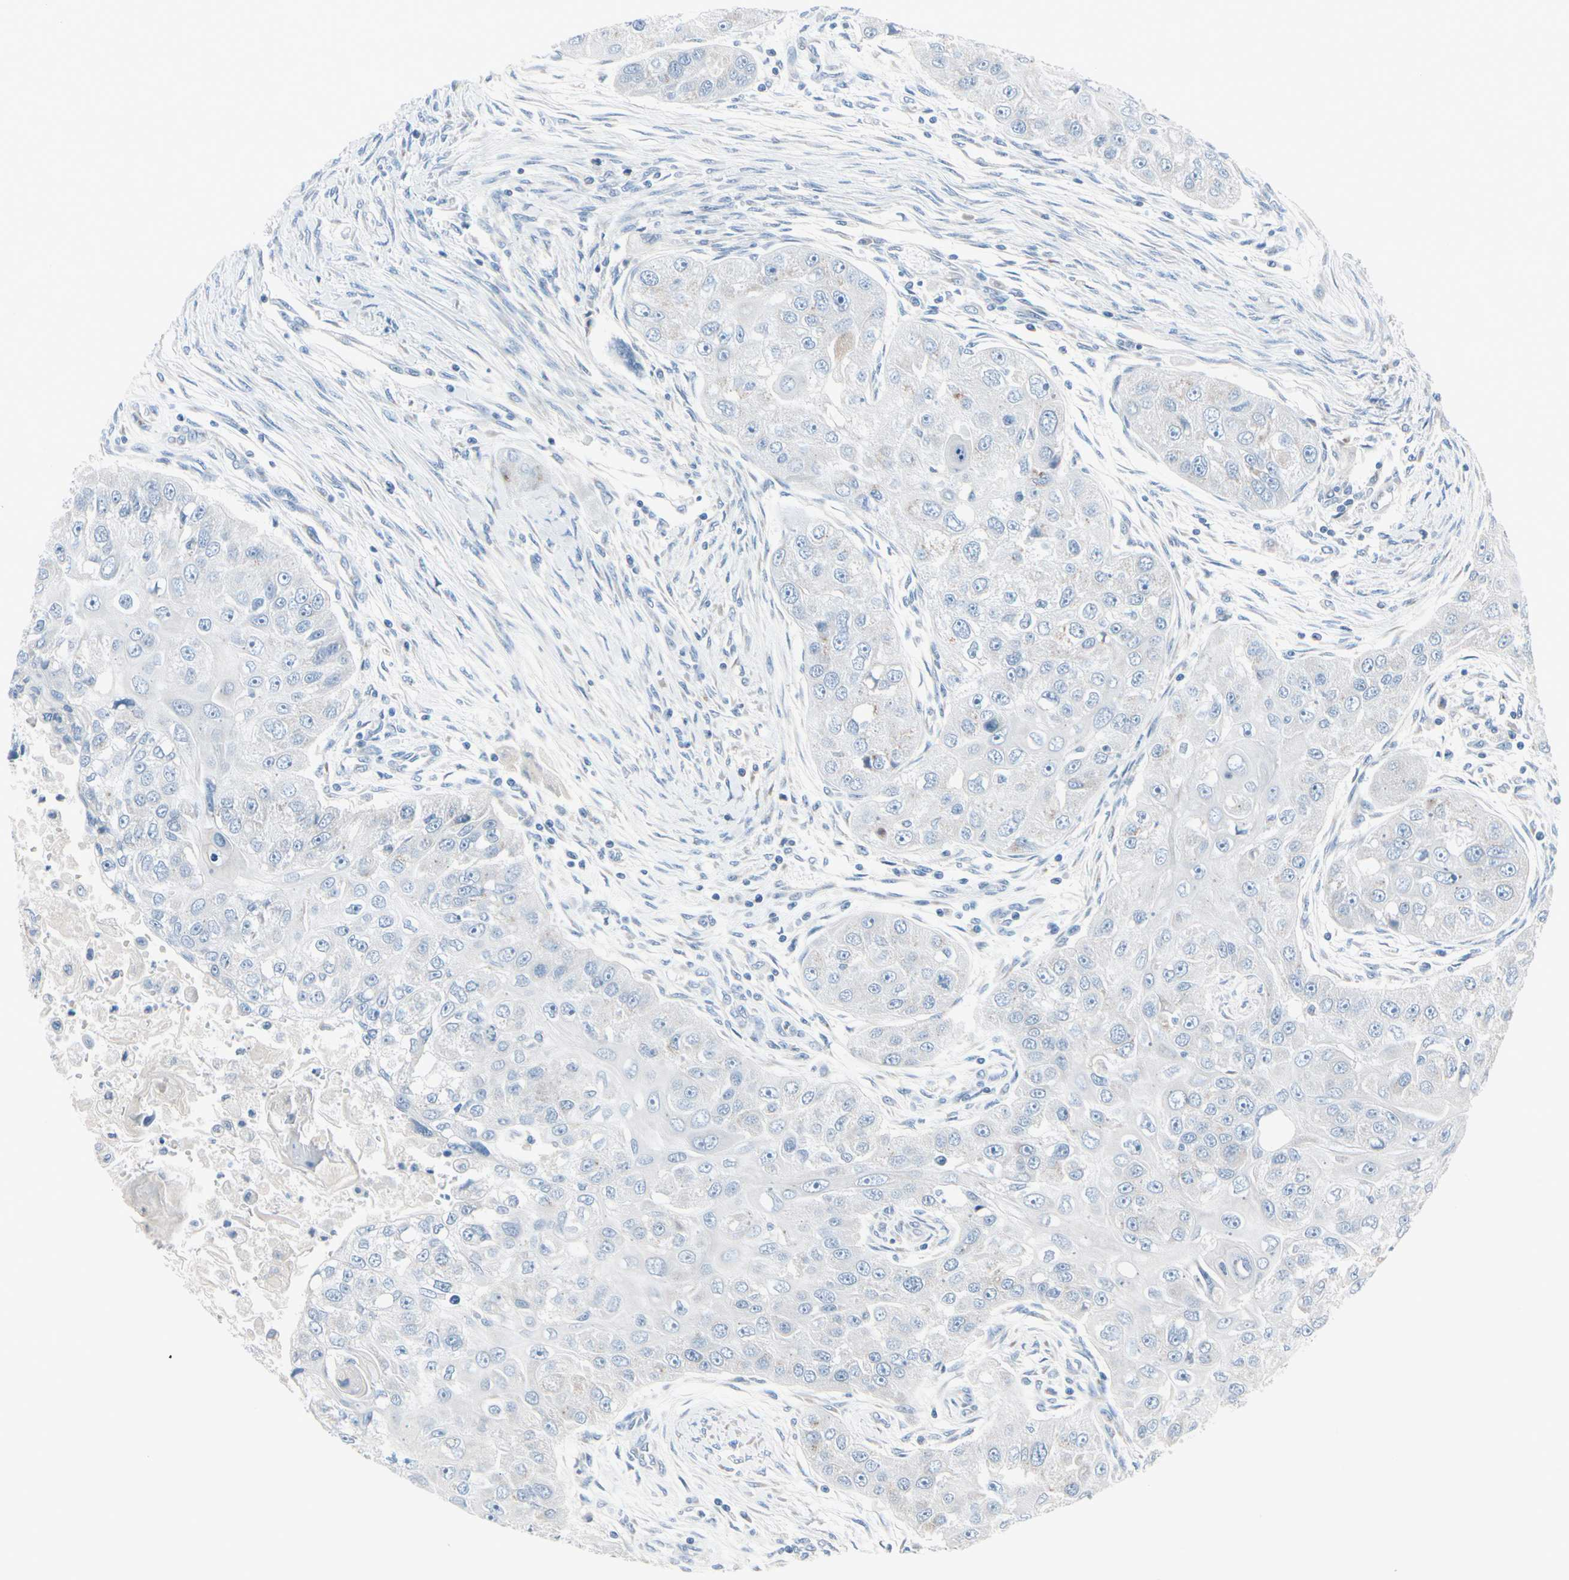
{"staining": {"intensity": "negative", "quantity": "none", "location": "none"}, "tissue": "head and neck cancer", "cell_type": "Tumor cells", "image_type": "cancer", "snomed": [{"axis": "morphology", "description": "Normal tissue, NOS"}, {"axis": "morphology", "description": "Squamous cell carcinoma, NOS"}, {"axis": "topography", "description": "Skeletal muscle"}, {"axis": "topography", "description": "Head-Neck"}], "caption": "Head and neck cancer was stained to show a protein in brown. There is no significant expression in tumor cells. (DAB IHC visualized using brightfield microscopy, high magnification).", "gene": "PGR", "patient": {"sex": "male", "age": 51}}